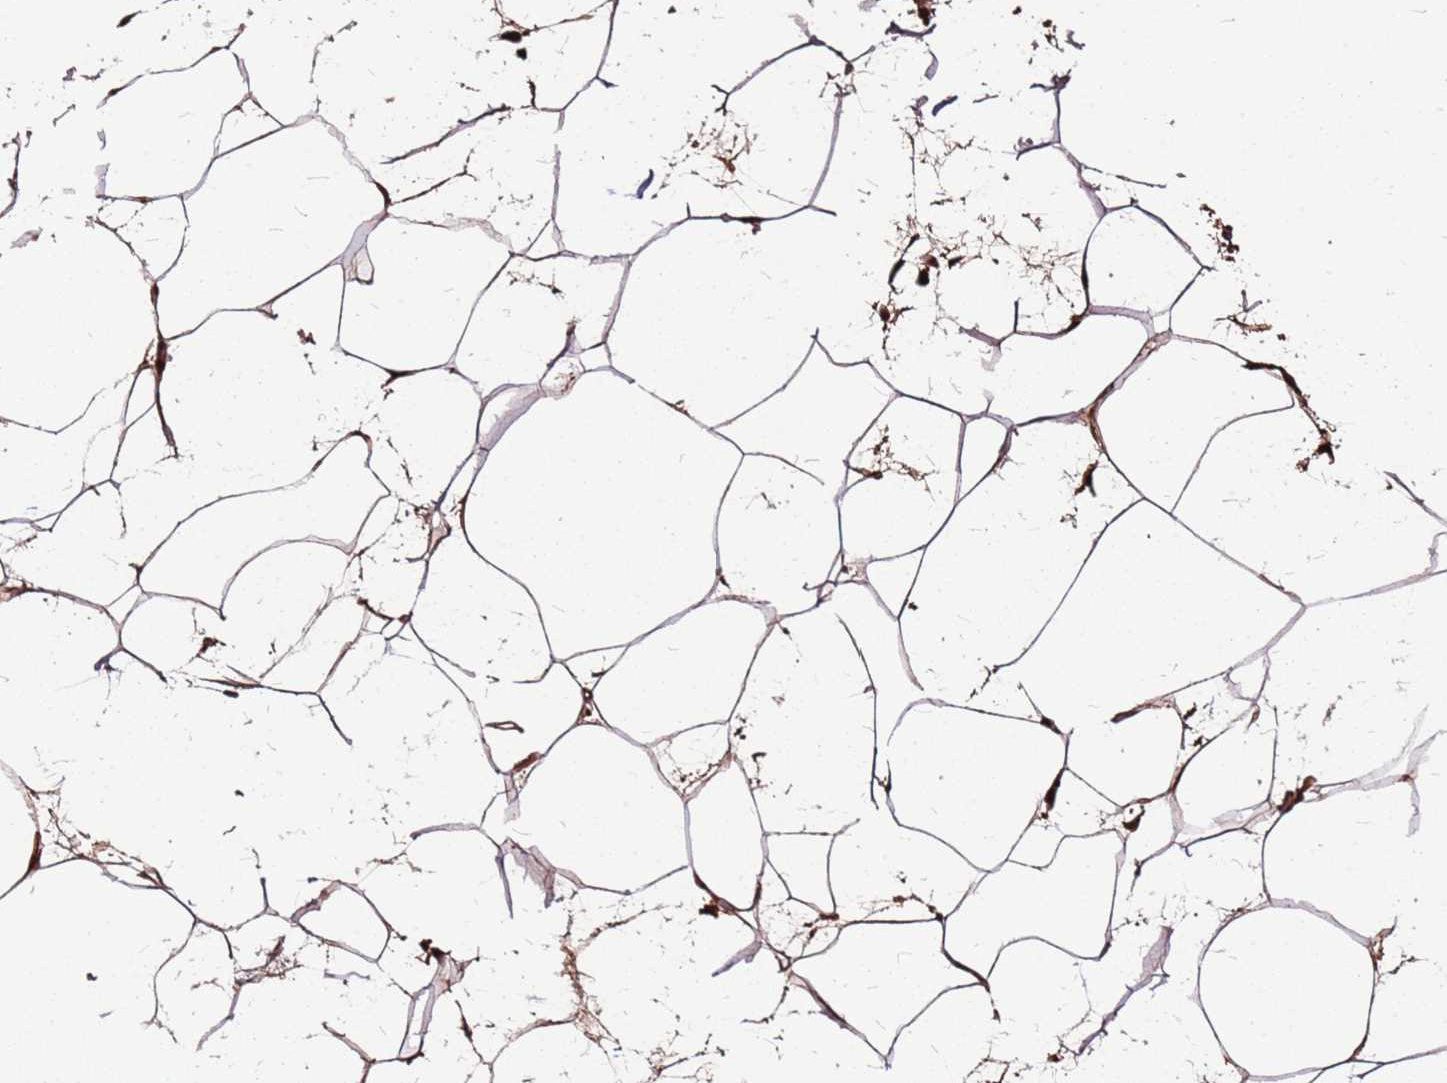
{"staining": {"intensity": "strong", "quantity": ">75%", "location": "cytoplasmic/membranous"}, "tissue": "adipose tissue", "cell_type": "Adipocytes", "image_type": "normal", "snomed": [{"axis": "morphology", "description": "Normal tissue, NOS"}, {"axis": "topography", "description": "Adipose tissue"}], "caption": "Protein analysis of normal adipose tissue reveals strong cytoplasmic/membranous expression in approximately >75% of adipocytes.", "gene": "LYPLAL1", "patient": {"sex": "female", "age": 37}}